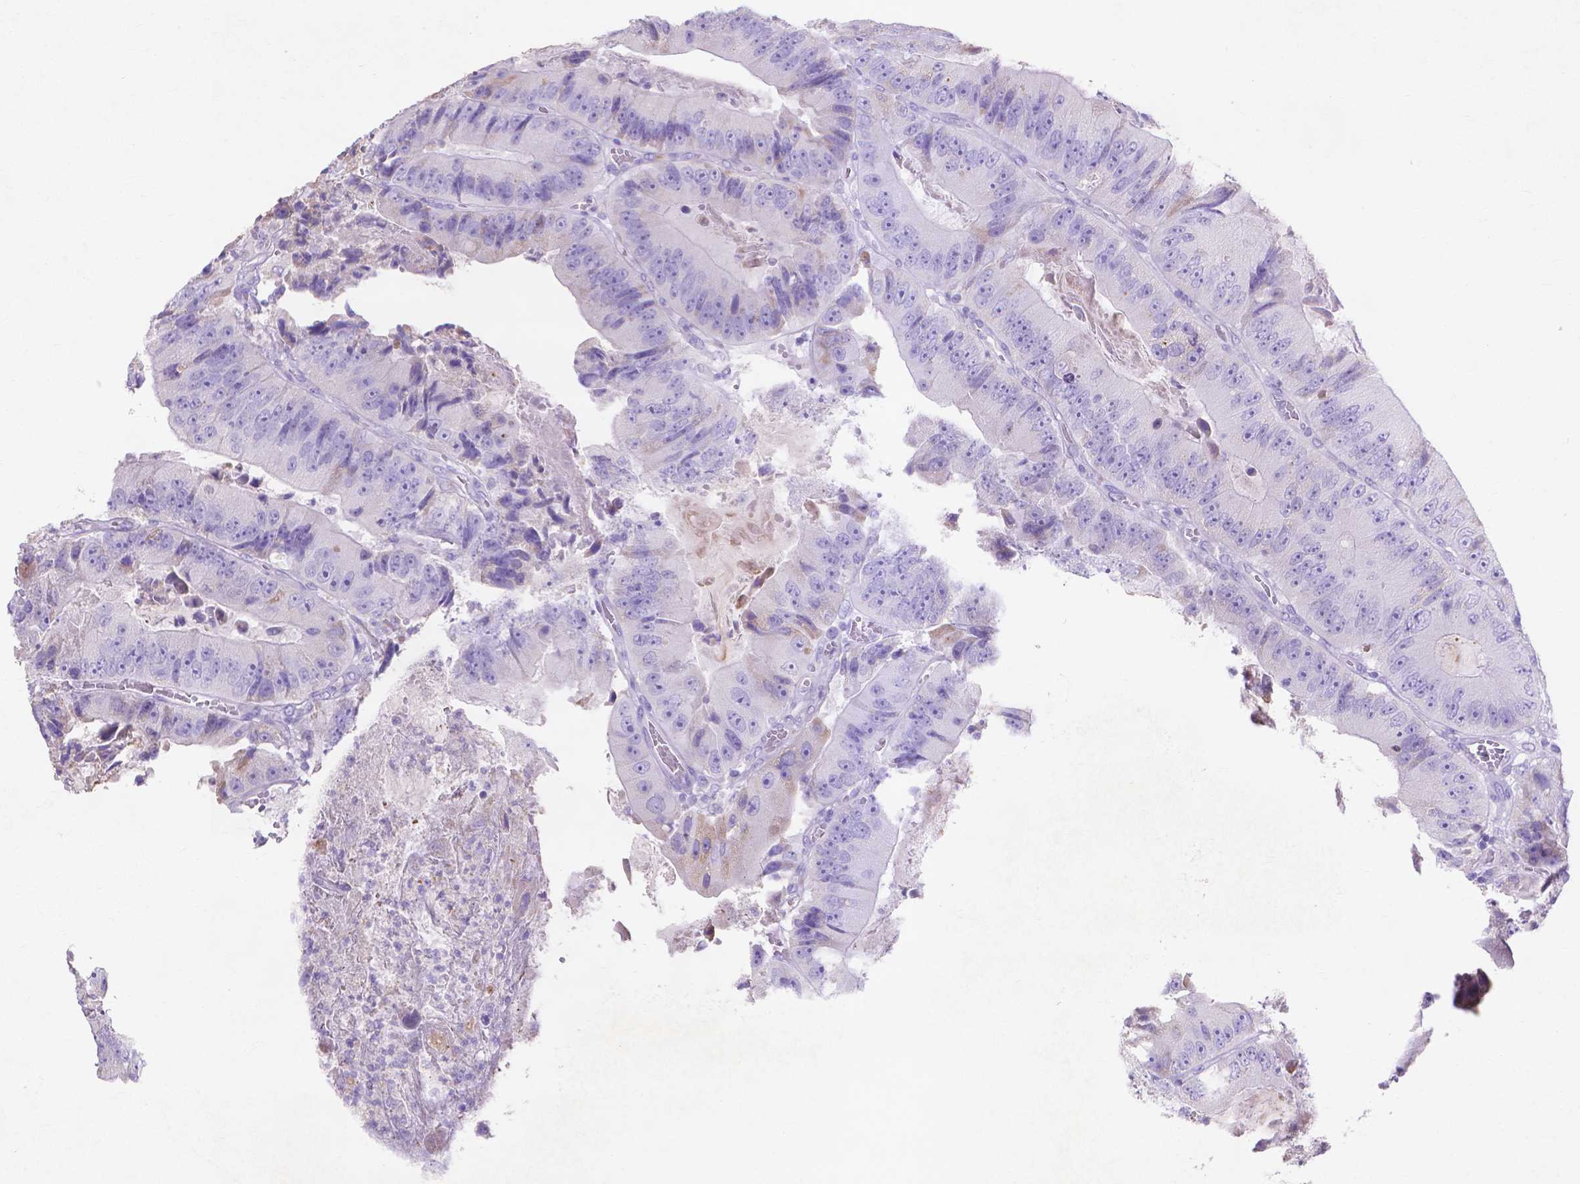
{"staining": {"intensity": "negative", "quantity": "none", "location": "none"}, "tissue": "colorectal cancer", "cell_type": "Tumor cells", "image_type": "cancer", "snomed": [{"axis": "morphology", "description": "Adenocarcinoma, NOS"}, {"axis": "topography", "description": "Colon"}], "caption": "Immunohistochemical staining of colorectal cancer (adenocarcinoma) displays no significant staining in tumor cells.", "gene": "MMP11", "patient": {"sex": "female", "age": 86}}